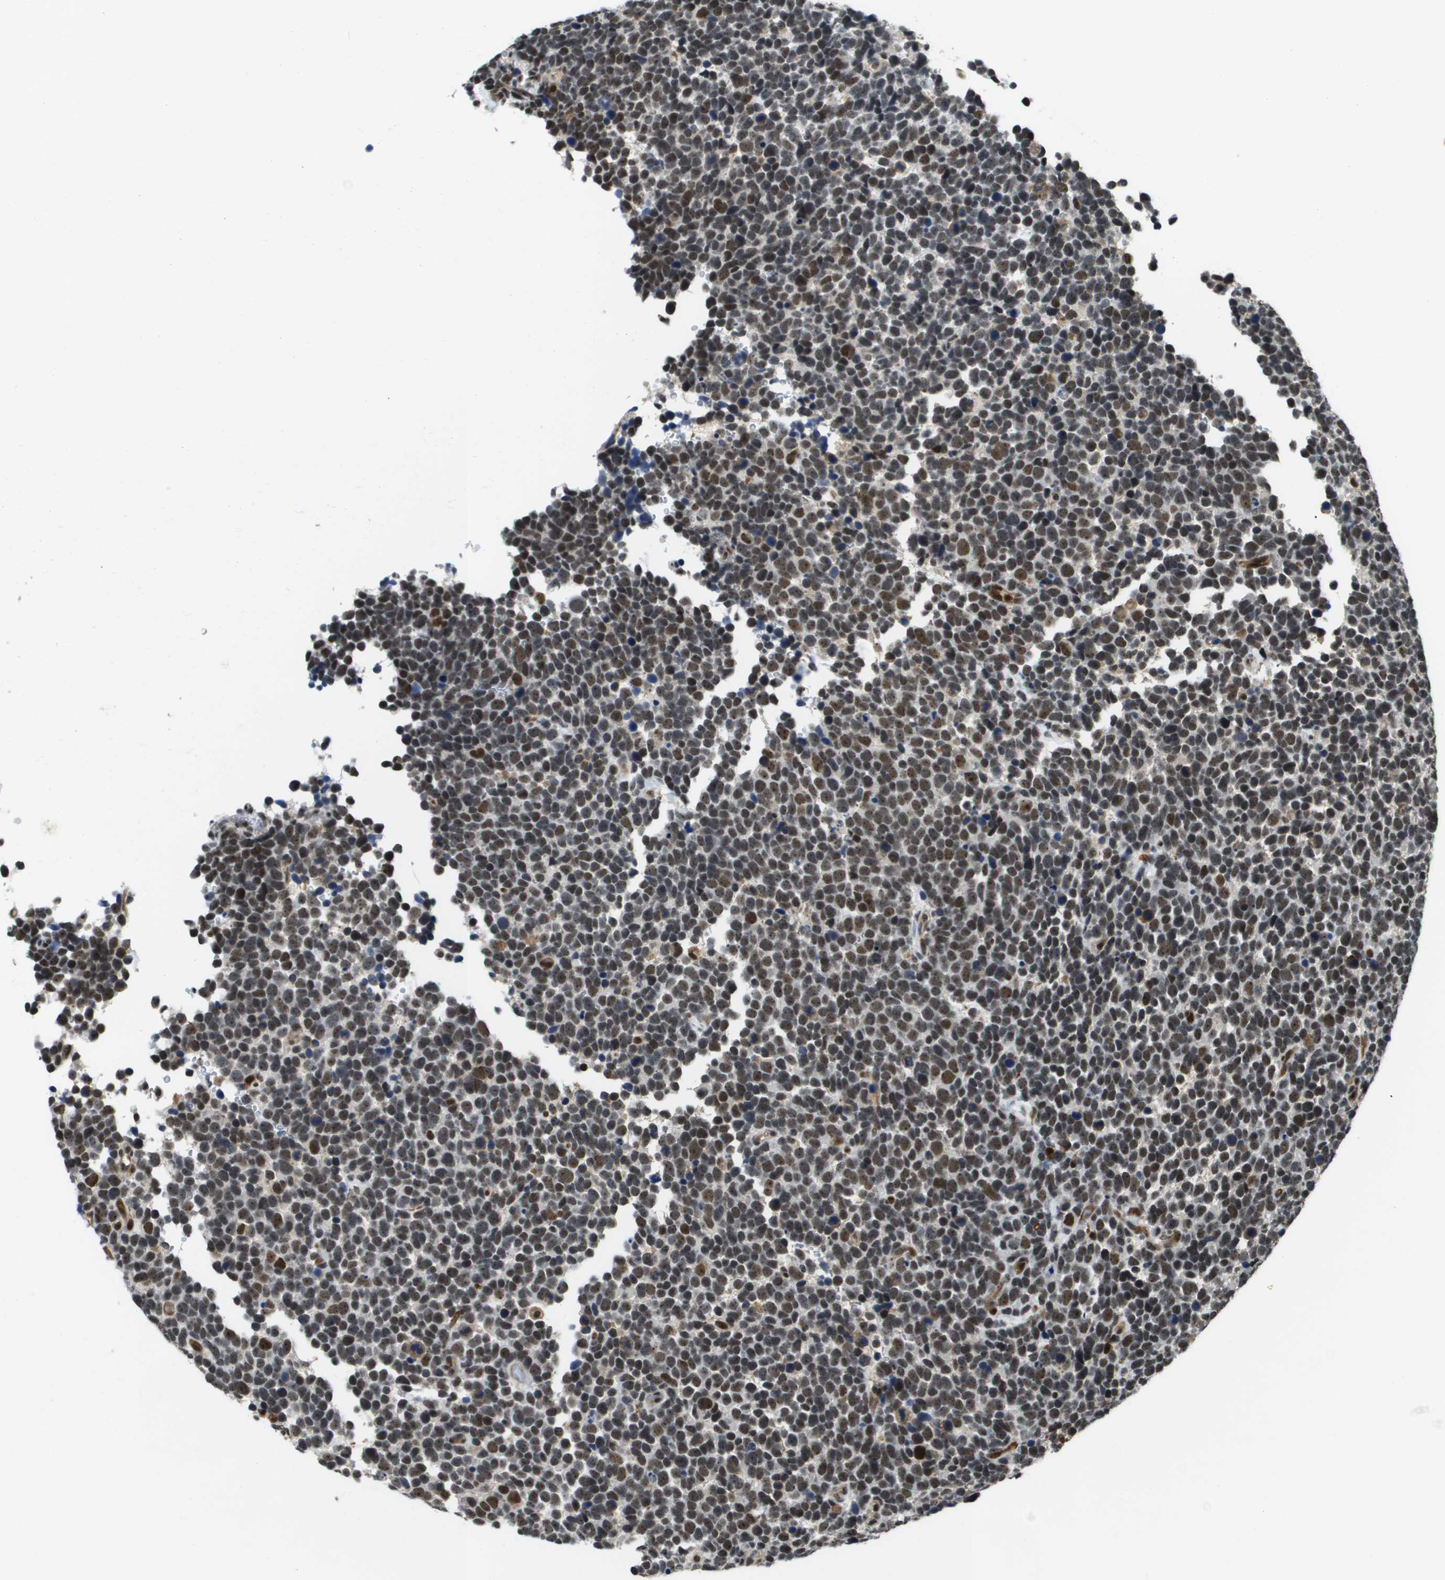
{"staining": {"intensity": "moderate", "quantity": ">75%", "location": "nuclear"}, "tissue": "urothelial cancer", "cell_type": "Tumor cells", "image_type": "cancer", "snomed": [{"axis": "morphology", "description": "Urothelial carcinoma, High grade"}, {"axis": "topography", "description": "Urinary bladder"}], "caption": "Immunohistochemistry (IHC) staining of urothelial carcinoma (high-grade), which displays medium levels of moderate nuclear expression in approximately >75% of tumor cells indicating moderate nuclear protein staining. The staining was performed using DAB (brown) for protein detection and nuclei were counterstained in hematoxylin (blue).", "gene": "EP400", "patient": {"sex": "female", "age": 82}}